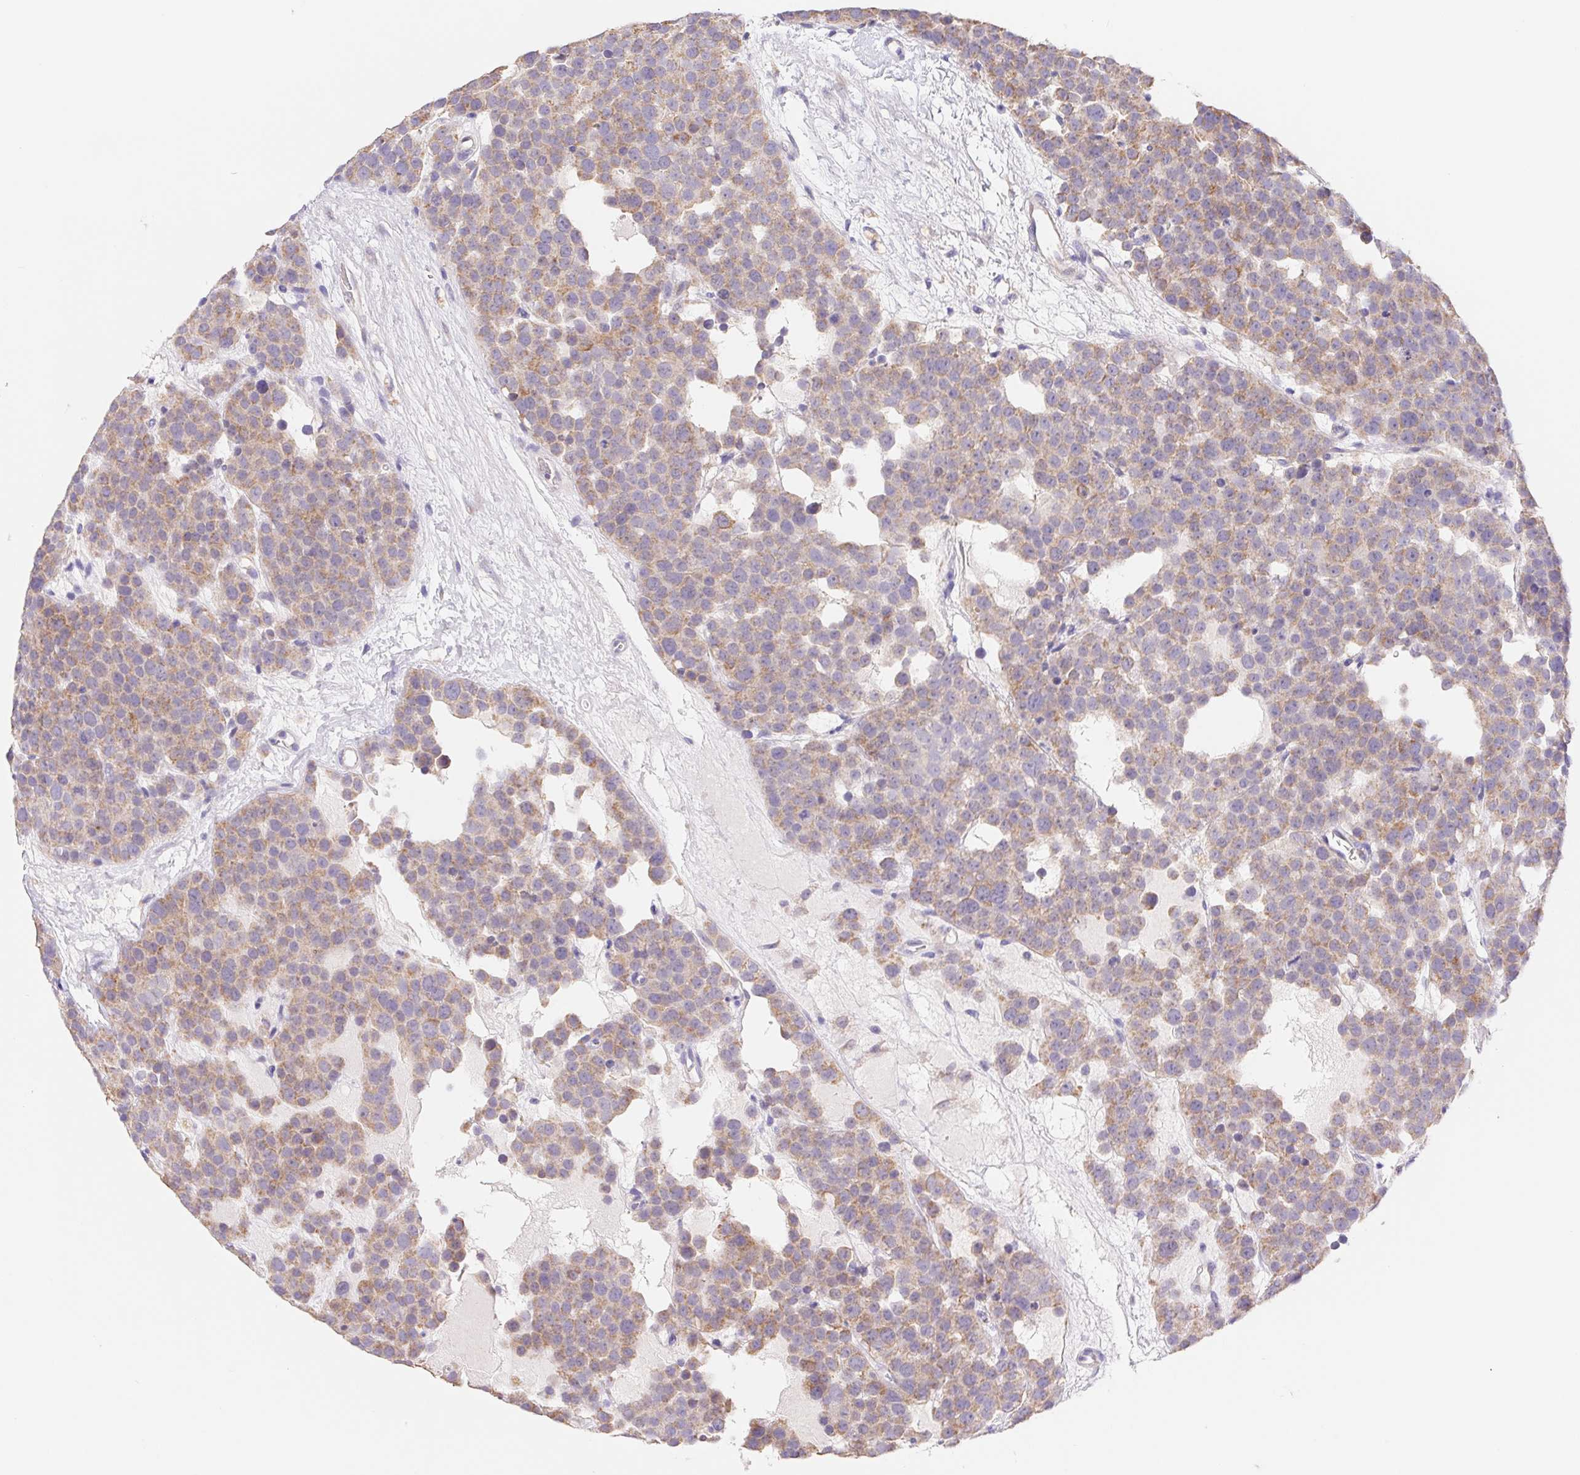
{"staining": {"intensity": "weak", "quantity": ">75%", "location": "cytoplasmic/membranous"}, "tissue": "testis cancer", "cell_type": "Tumor cells", "image_type": "cancer", "snomed": [{"axis": "morphology", "description": "Seminoma, NOS"}, {"axis": "topography", "description": "Testis"}], "caption": "Weak cytoplasmic/membranous expression for a protein is seen in about >75% of tumor cells of testis cancer (seminoma) using IHC.", "gene": "FKBP6", "patient": {"sex": "male", "age": 71}}